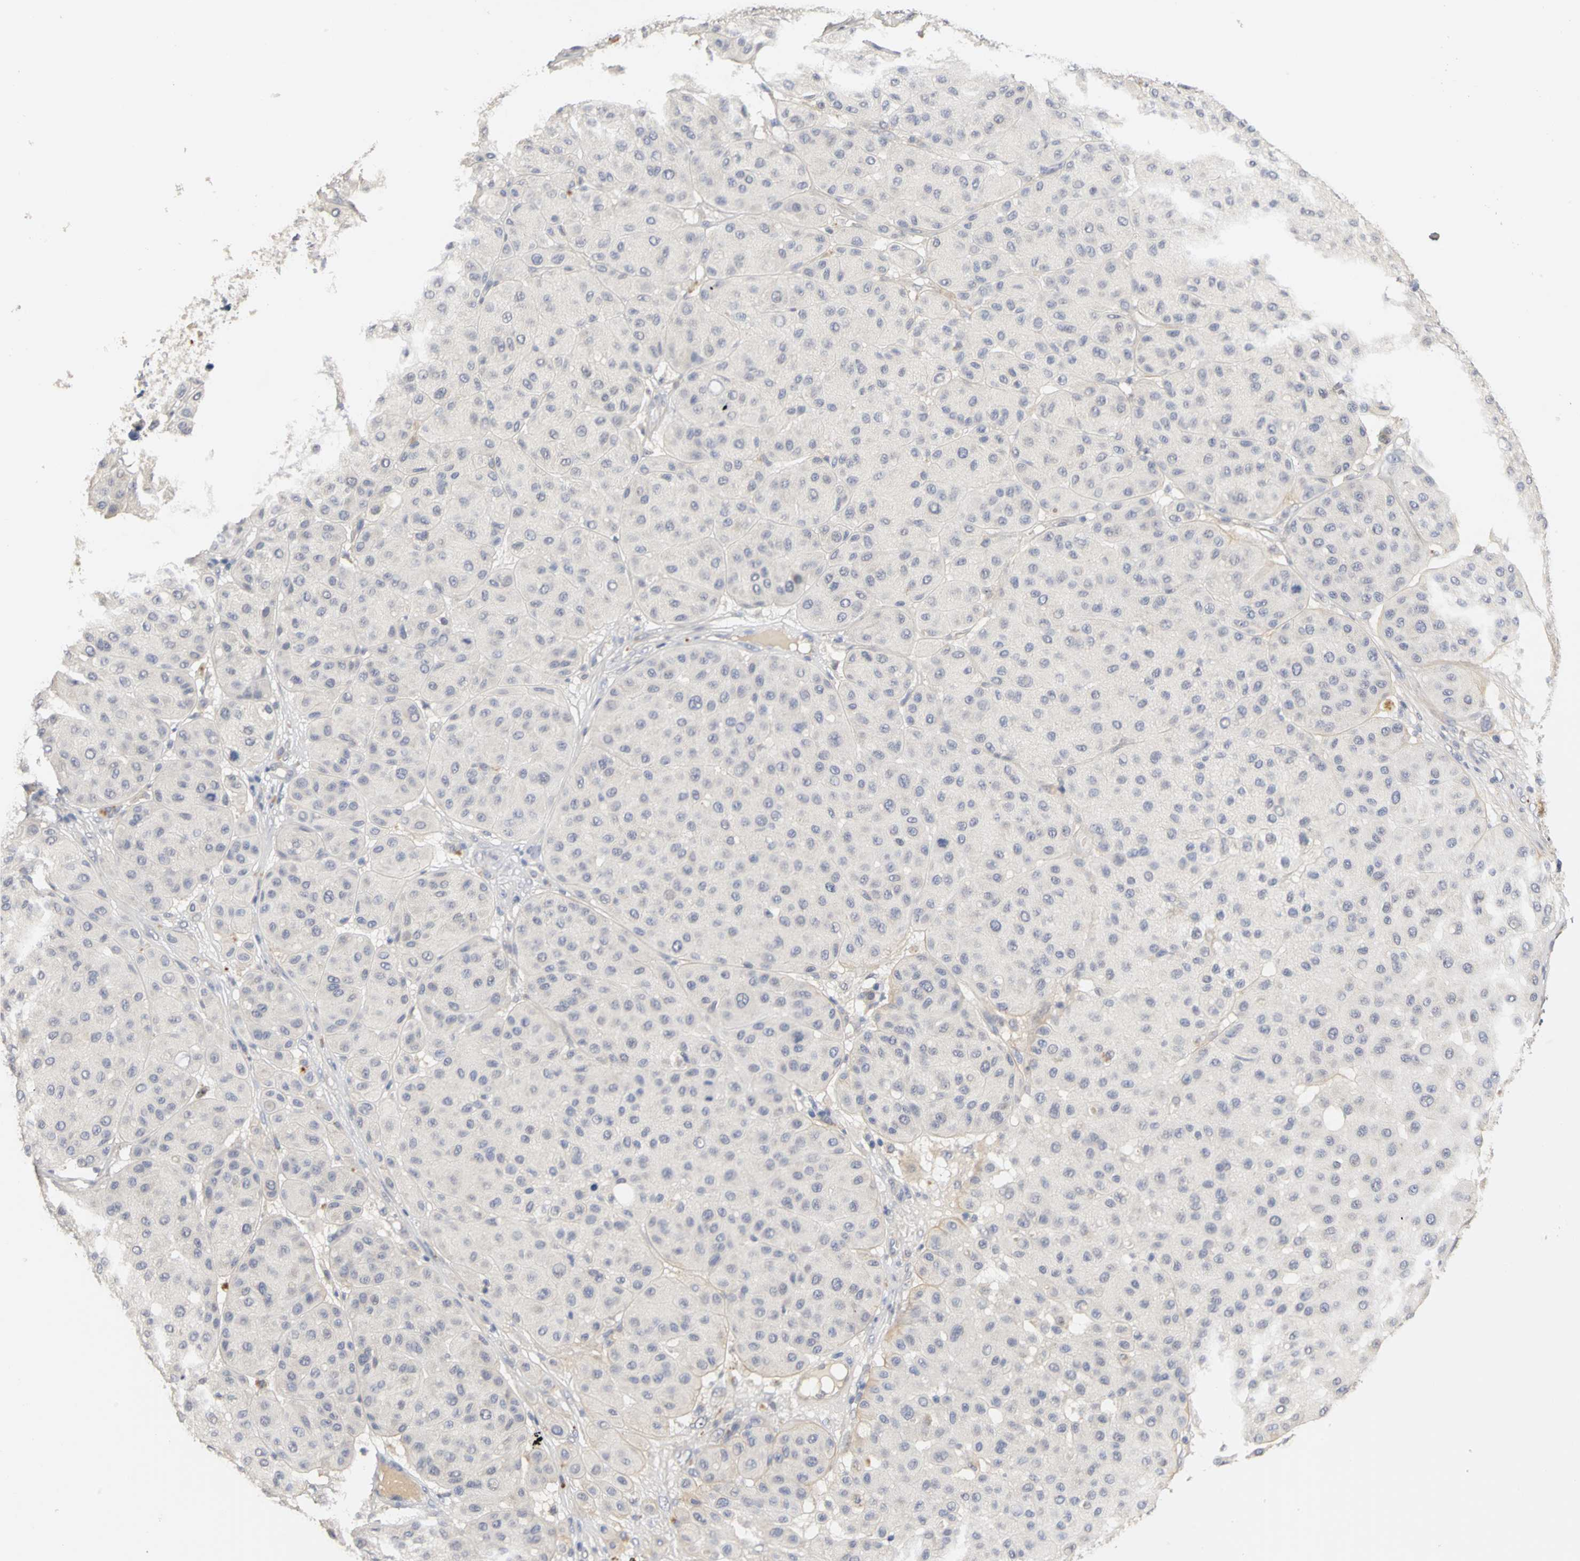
{"staining": {"intensity": "negative", "quantity": "none", "location": "none"}, "tissue": "melanoma", "cell_type": "Tumor cells", "image_type": "cancer", "snomed": [{"axis": "morphology", "description": "Normal tissue, NOS"}, {"axis": "morphology", "description": "Malignant melanoma, Metastatic site"}, {"axis": "topography", "description": "Skin"}], "caption": "Protein analysis of melanoma exhibits no significant expression in tumor cells.", "gene": "PGR", "patient": {"sex": "male", "age": 41}}